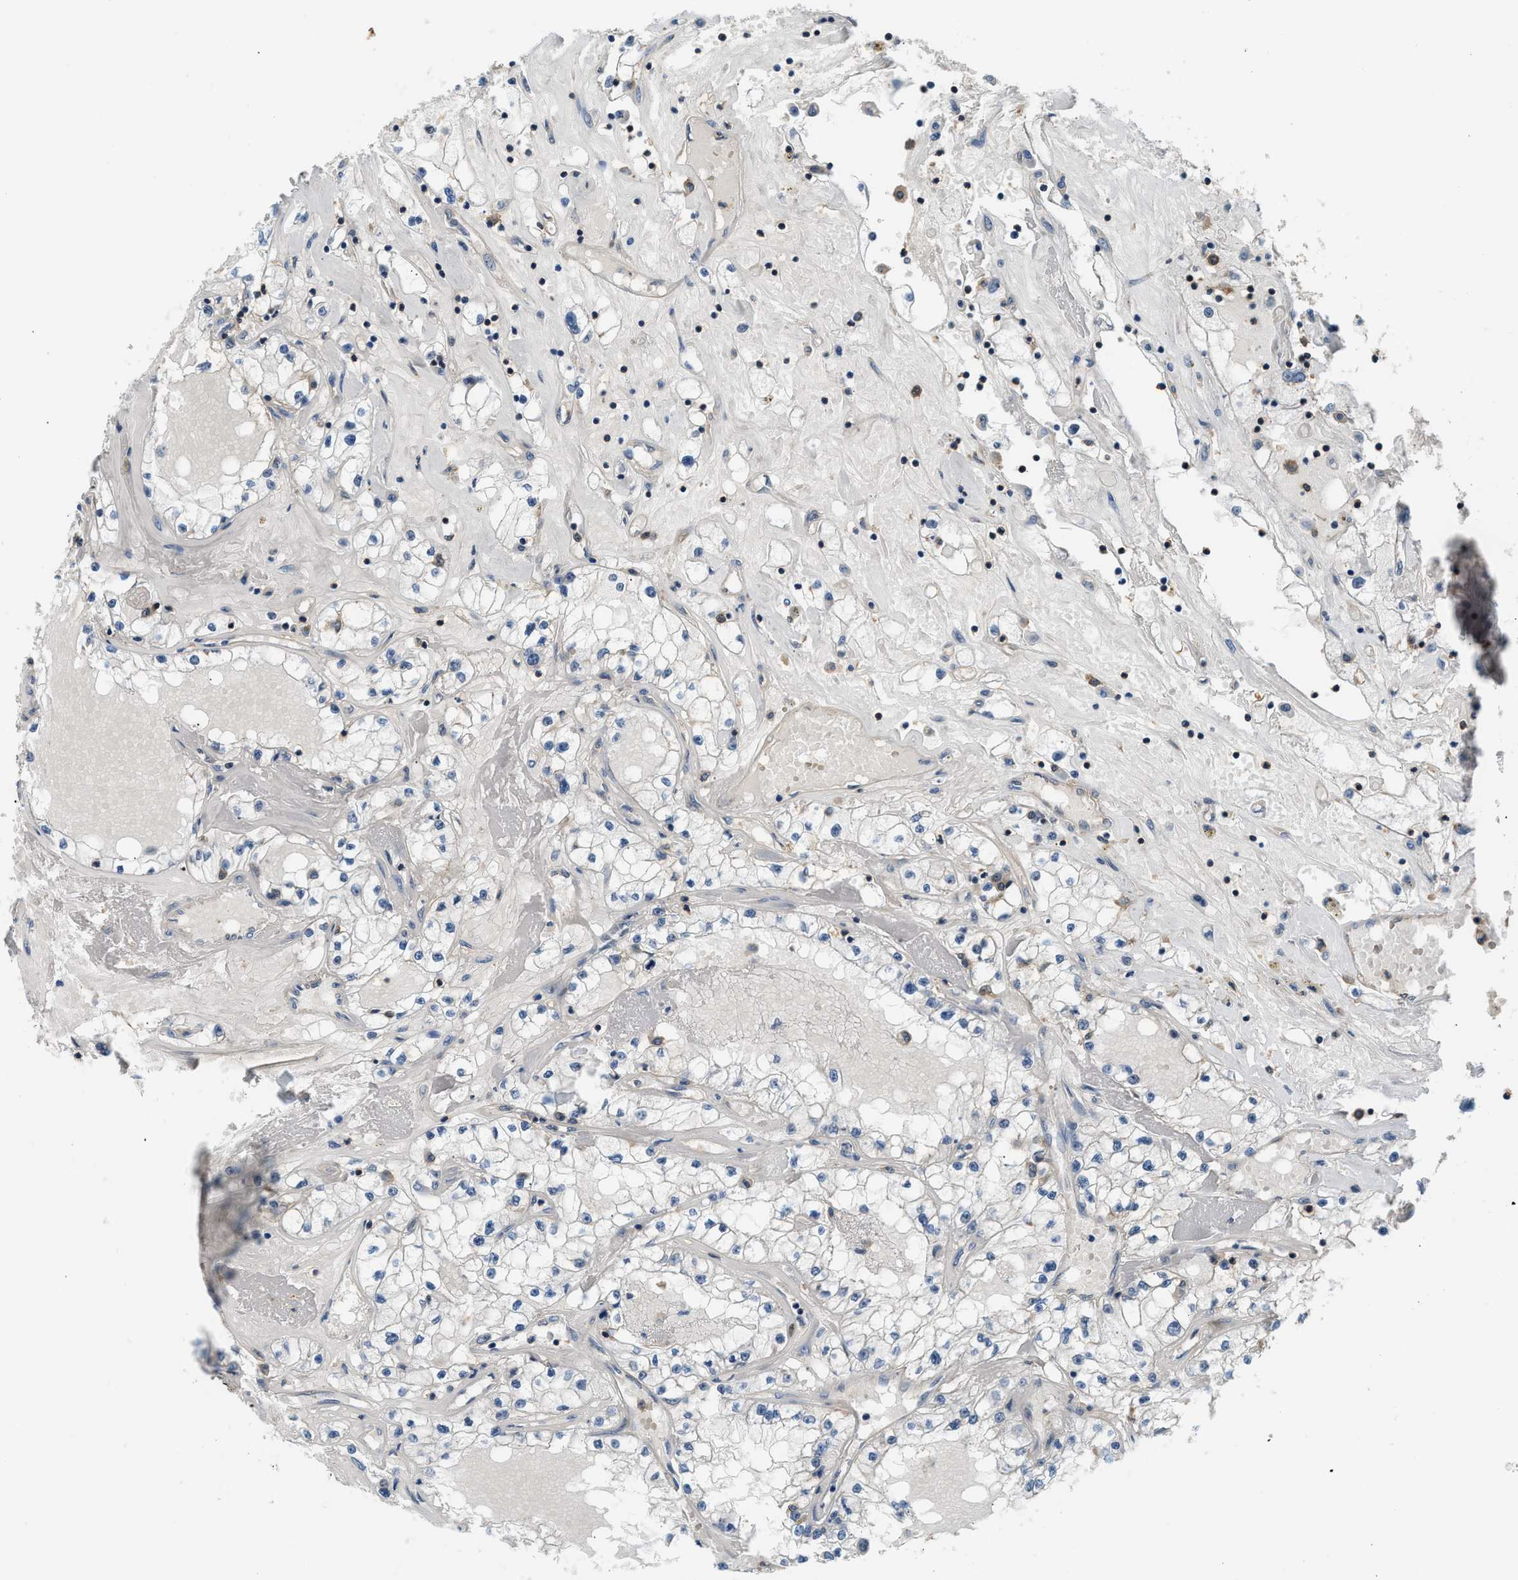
{"staining": {"intensity": "negative", "quantity": "none", "location": "none"}, "tissue": "renal cancer", "cell_type": "Tumor cells", "image_type": "cancer", "snomed": [{"axis": "morphology", "description": "Adenocarcinoma, NOS"}, {"axis": "topography", "description": "Kidney"}], "caption": "IHC image of human renal cancer stained for a protein (brown), which exhibits no positivity in tumor cells.", "gene": "MTMR1", "patient": {"sex": "male", "age": 56}}